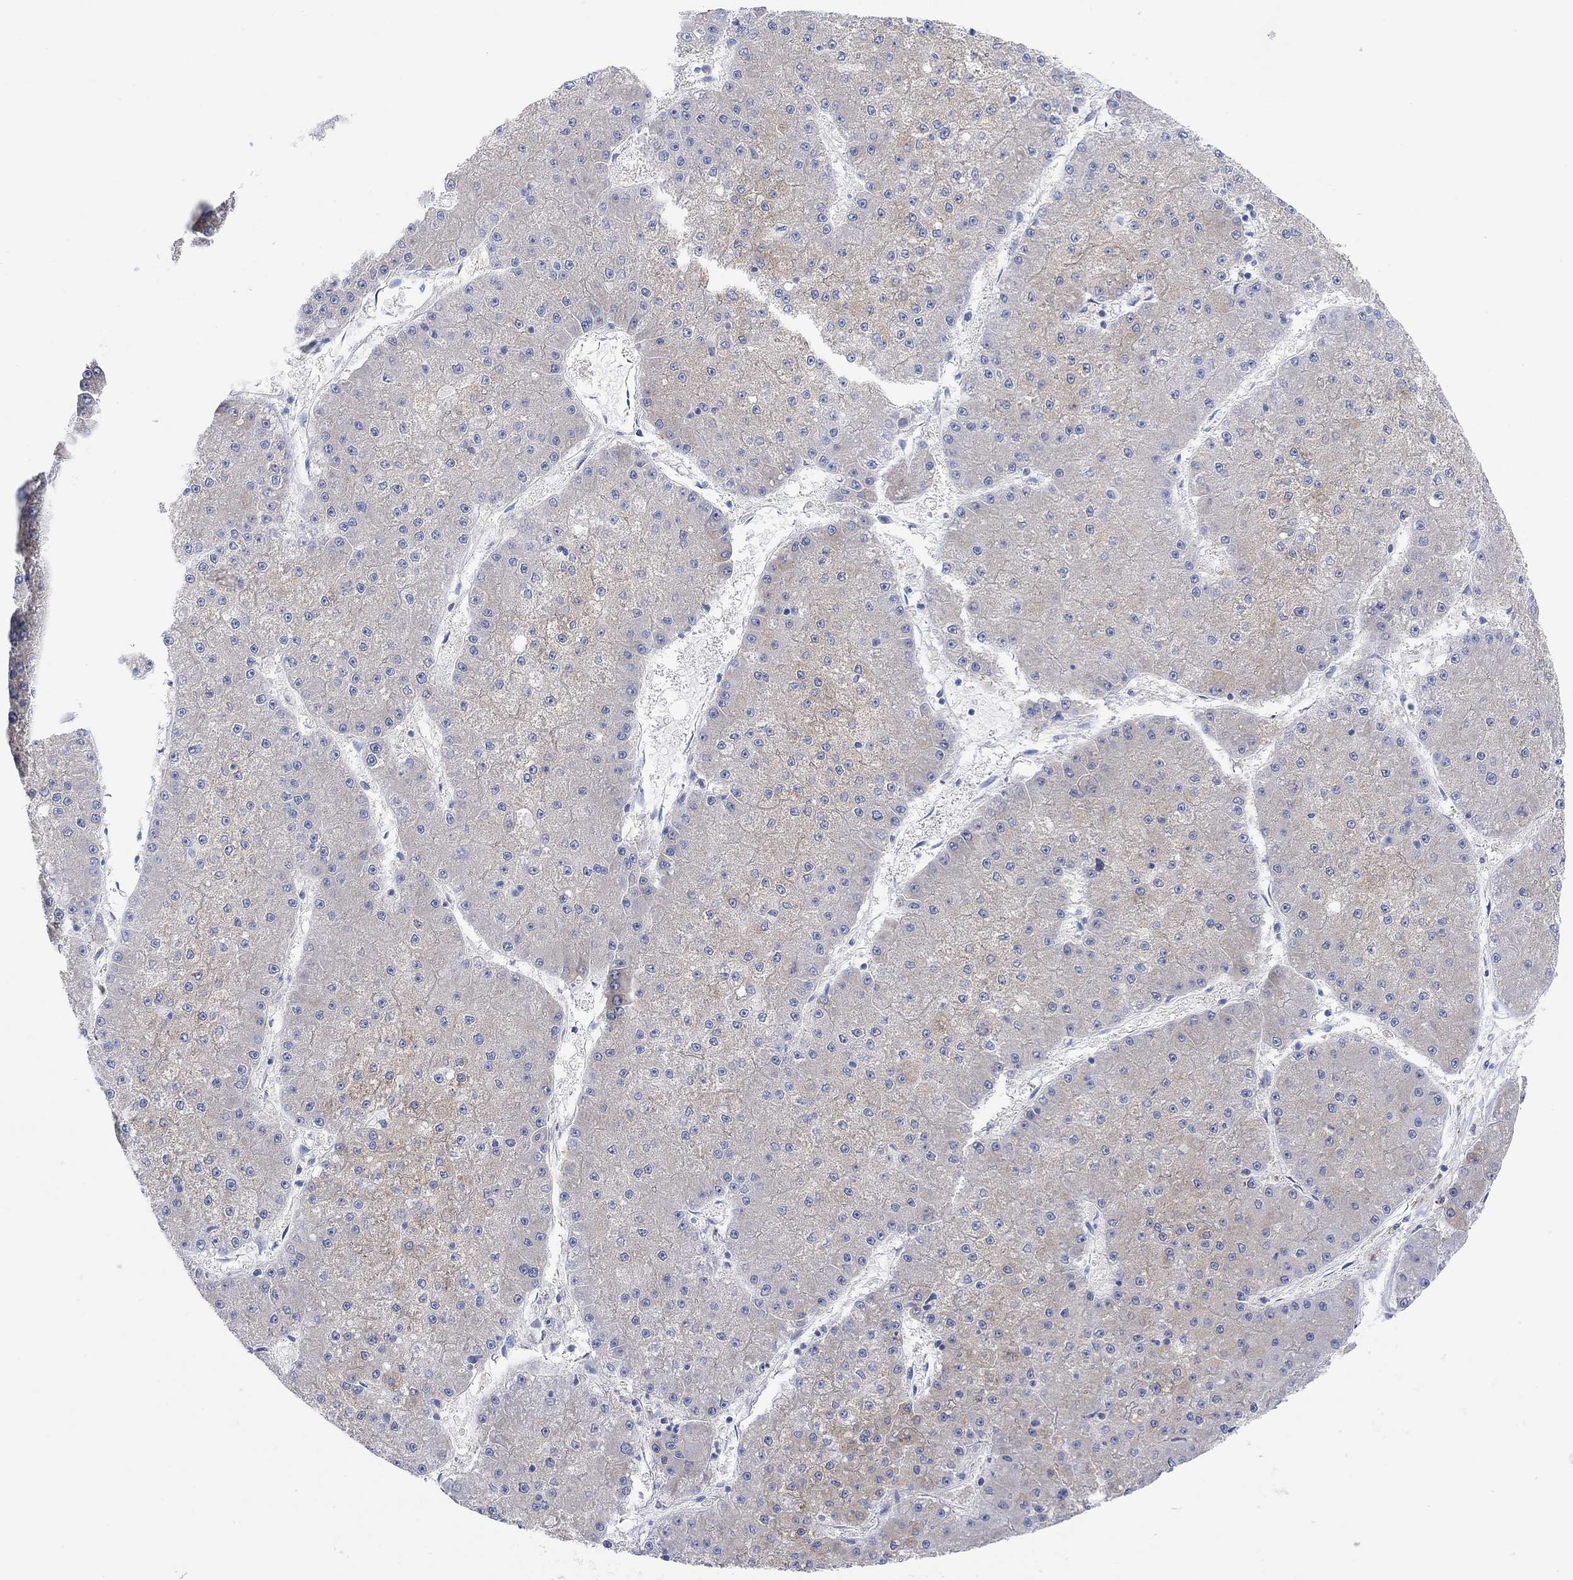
{"staining": {"intensity": "weak", "quantity": "<25%", "location": "cytoplasmic/membranous"}, "tissue": "liver cancer", "cell_type": "Tumor cells", "image_type": "cancer", "snomed": [{"axis": "morphology", "description": "Carcinoma, Hepatocellular, NOS"}, {"axis": "topography", "description": "Liver"}], "caption": "Image shows no significant protein staining in tumor cells of liver cancer.", "gene": "RGS1", "patient": {"sex": "male", "age": 73}}